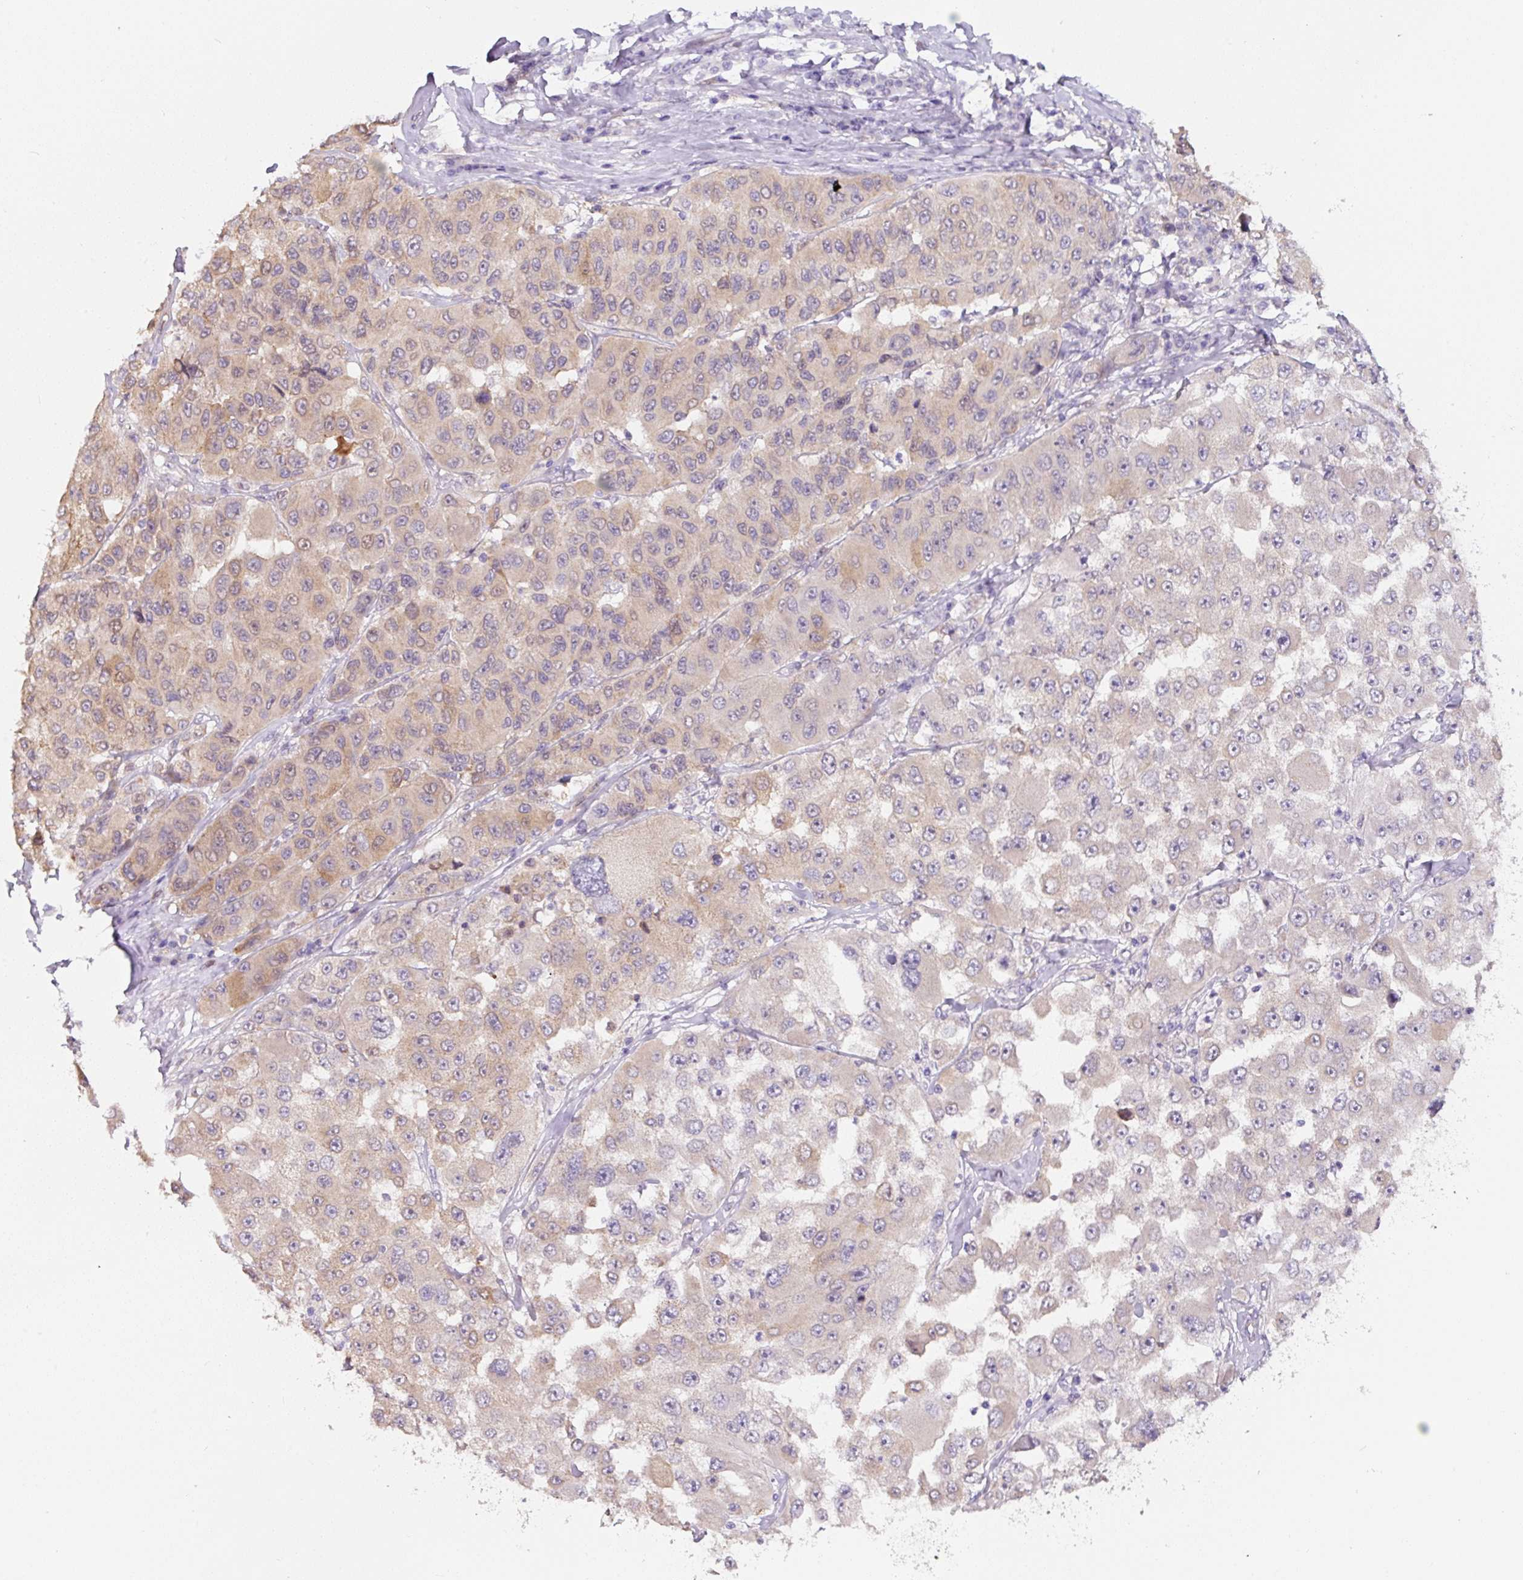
{"staining": {"intensity": "weak", "quantity": "25%-75%", "location": "cytoplasmic/membranous"}, "tissue": "melanoma", "cell_type": "Tumor cells", "image_type": "cancer", "snomed": [{"axis": "morphology", "description": "Malignant melanoma, Metastatic site"}, {"axis": "topography", "description": "Lymph node"}], "caption": "IHC of malignant melanoma (metastatic site) demonstrates low levels of weak cytoplasmic/membranous expression in about 25%-75% of tumor cells.", "gene": "ASRGL1", "patient": {"sex": "male", "age": 62}}